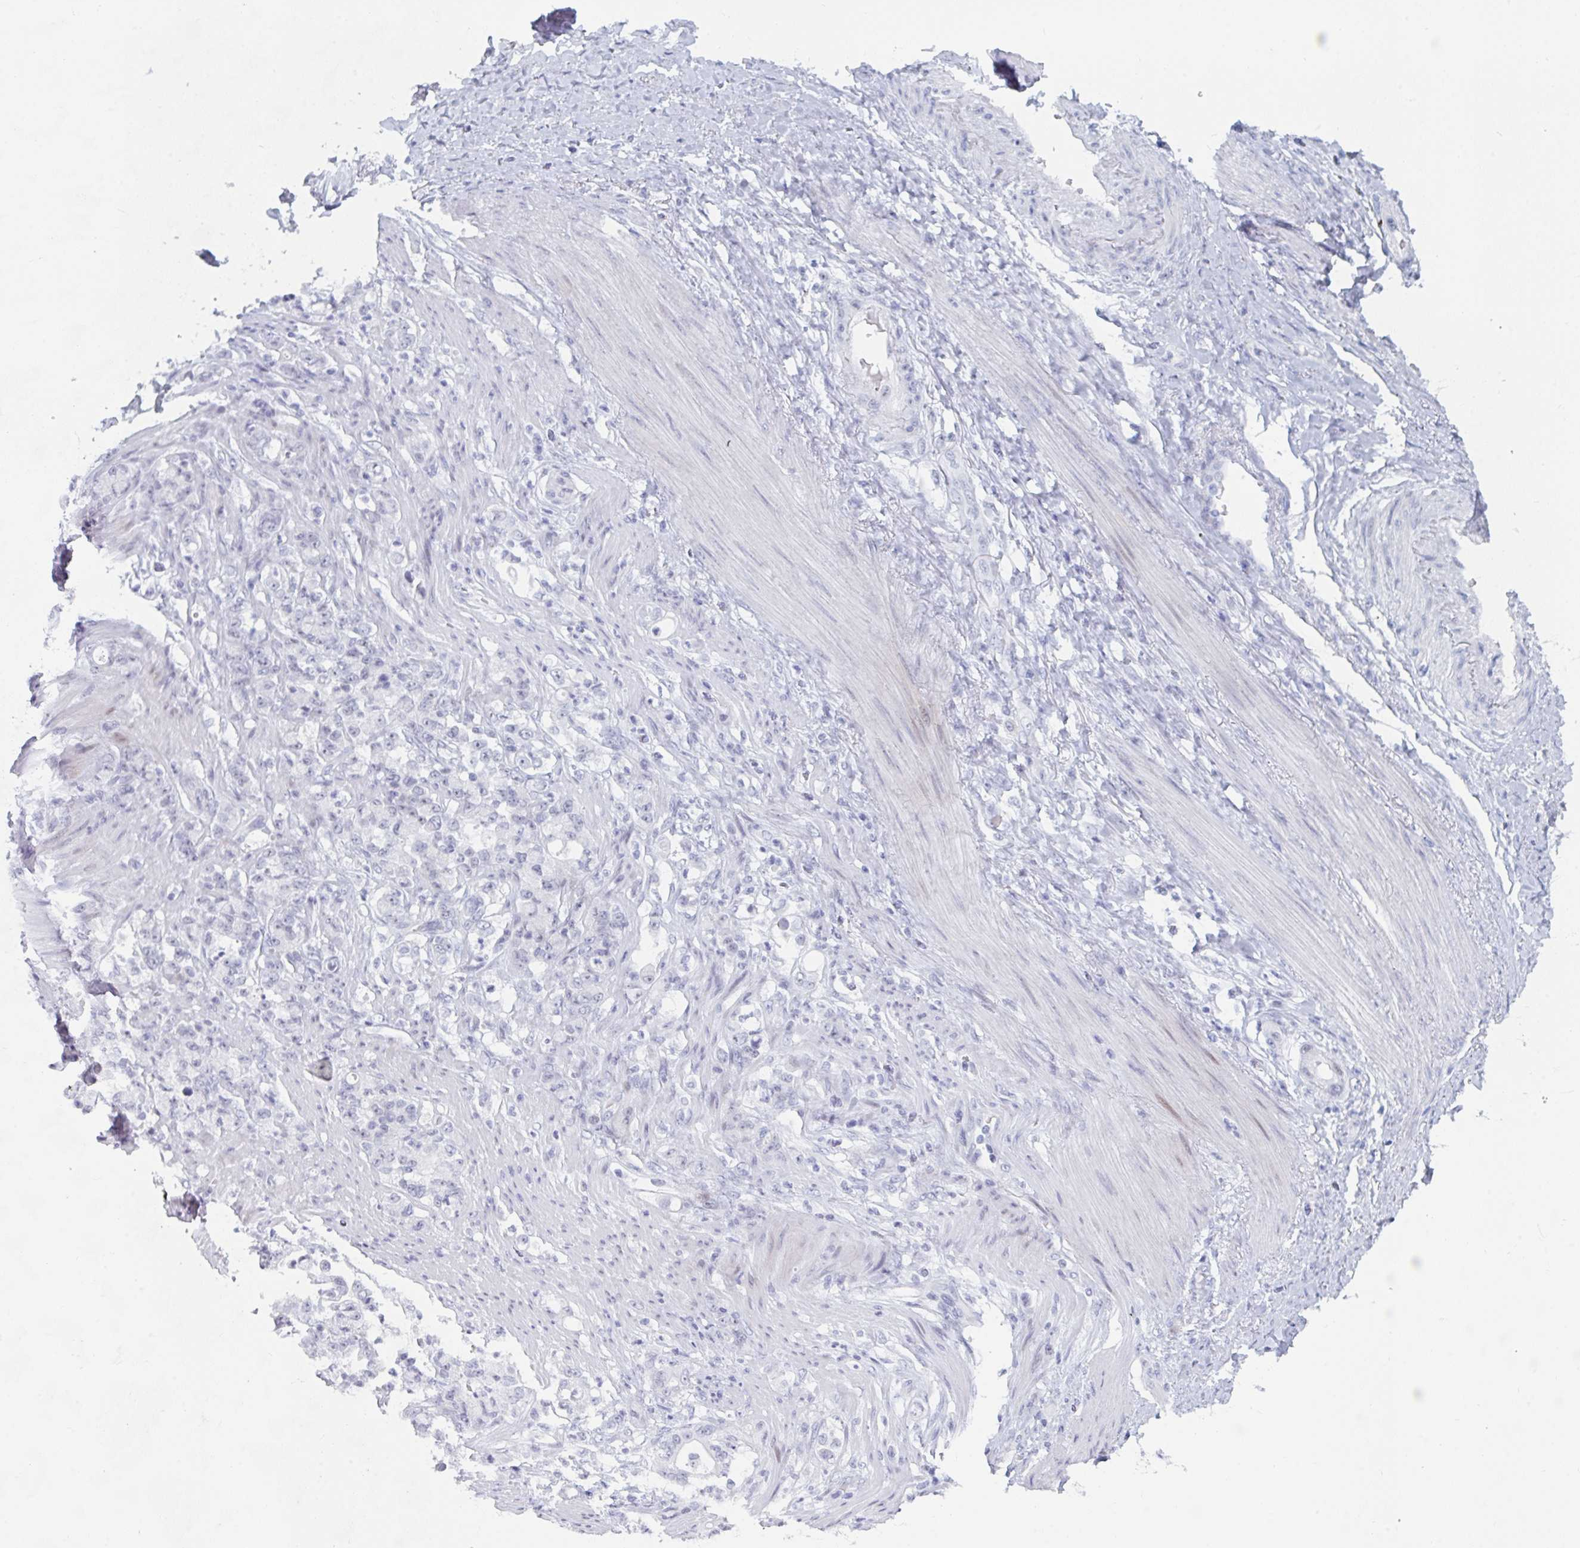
{"staining": {"intensity": "negative", "quantity": "none", "location": "none"}, "tissue": "stomach cancer", "cell_type": "Tumor cells", "image_type": "cancer", "snomed": [{"axis": "morphology", "description": "Normal tissue, NOS"}, {"axis": "morphology", "description": "Adenocarcinoma, NOS"}, {"axis": "topography", "description": "Stomach"}], "caption": "Immunohistochemistry histopathology image of stomach adenocarcinoma stained for a protein (brown), which reveals no expression in tumor cells. (DAB (3,3'-diaminobenzidine) IHC visualized using brightfield microscopy, high magnification).", "gene": "NR1H2", "patient": {"sex": "female", "age": 79}}